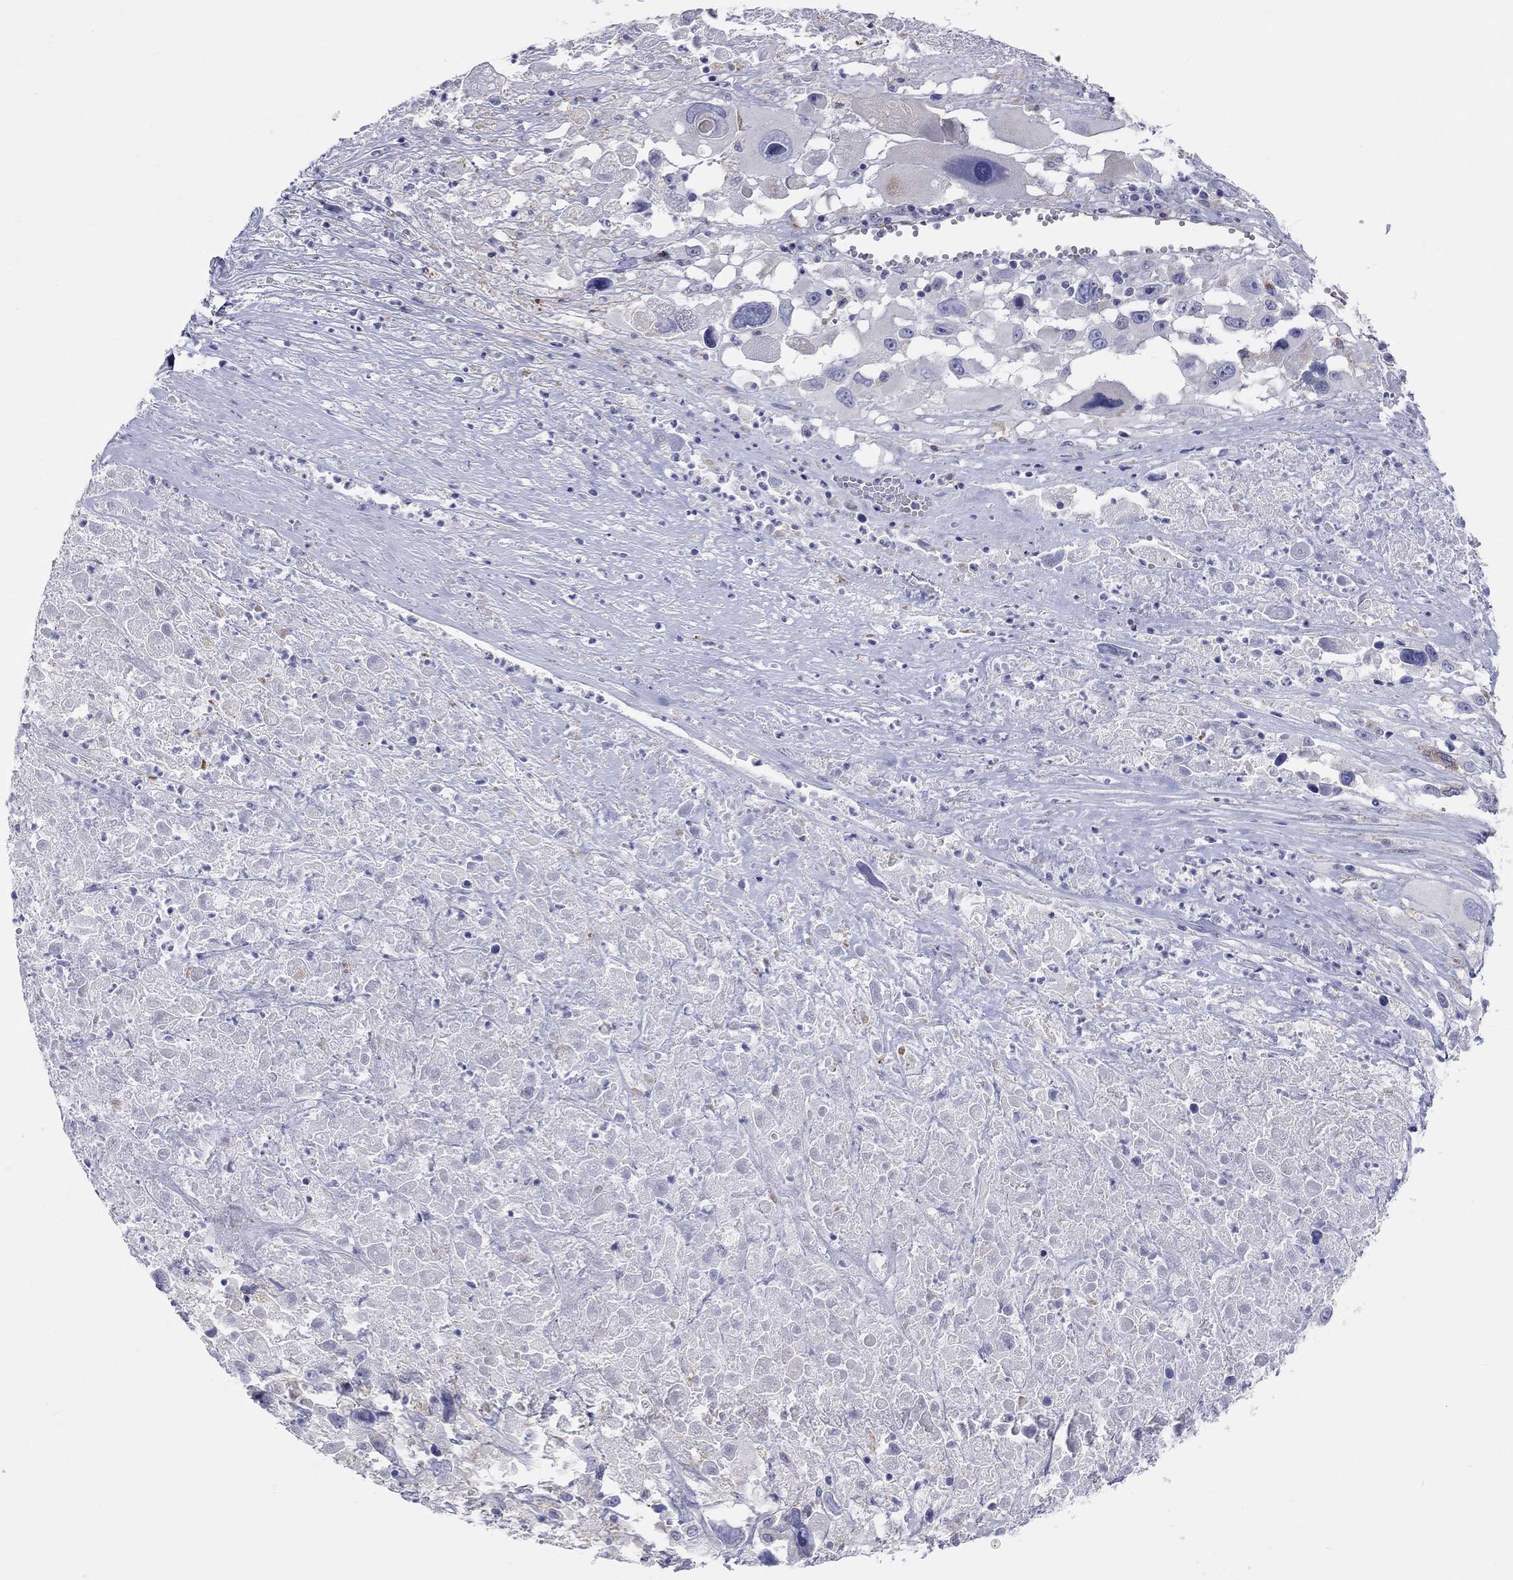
{"staining": {"intensity": "negative", "quantity": "none", "location": "none"}, "tissue": "melanoma", "cell_type": "Tumor cells", "image_type": "cancer", "snomed": [{"axis": "morphology", "description": "Malignant melanoma, Metastatic site"}, {"axis": "topography", "description": "Lymph node"}], "caption": "This is a micrograph of immunohistochemistry staining of malignant melanoma (metastatic site), which shows no staining in tumor cells.", "gene": "BCO2", "patient": {"sex": "male", "age": 50}}